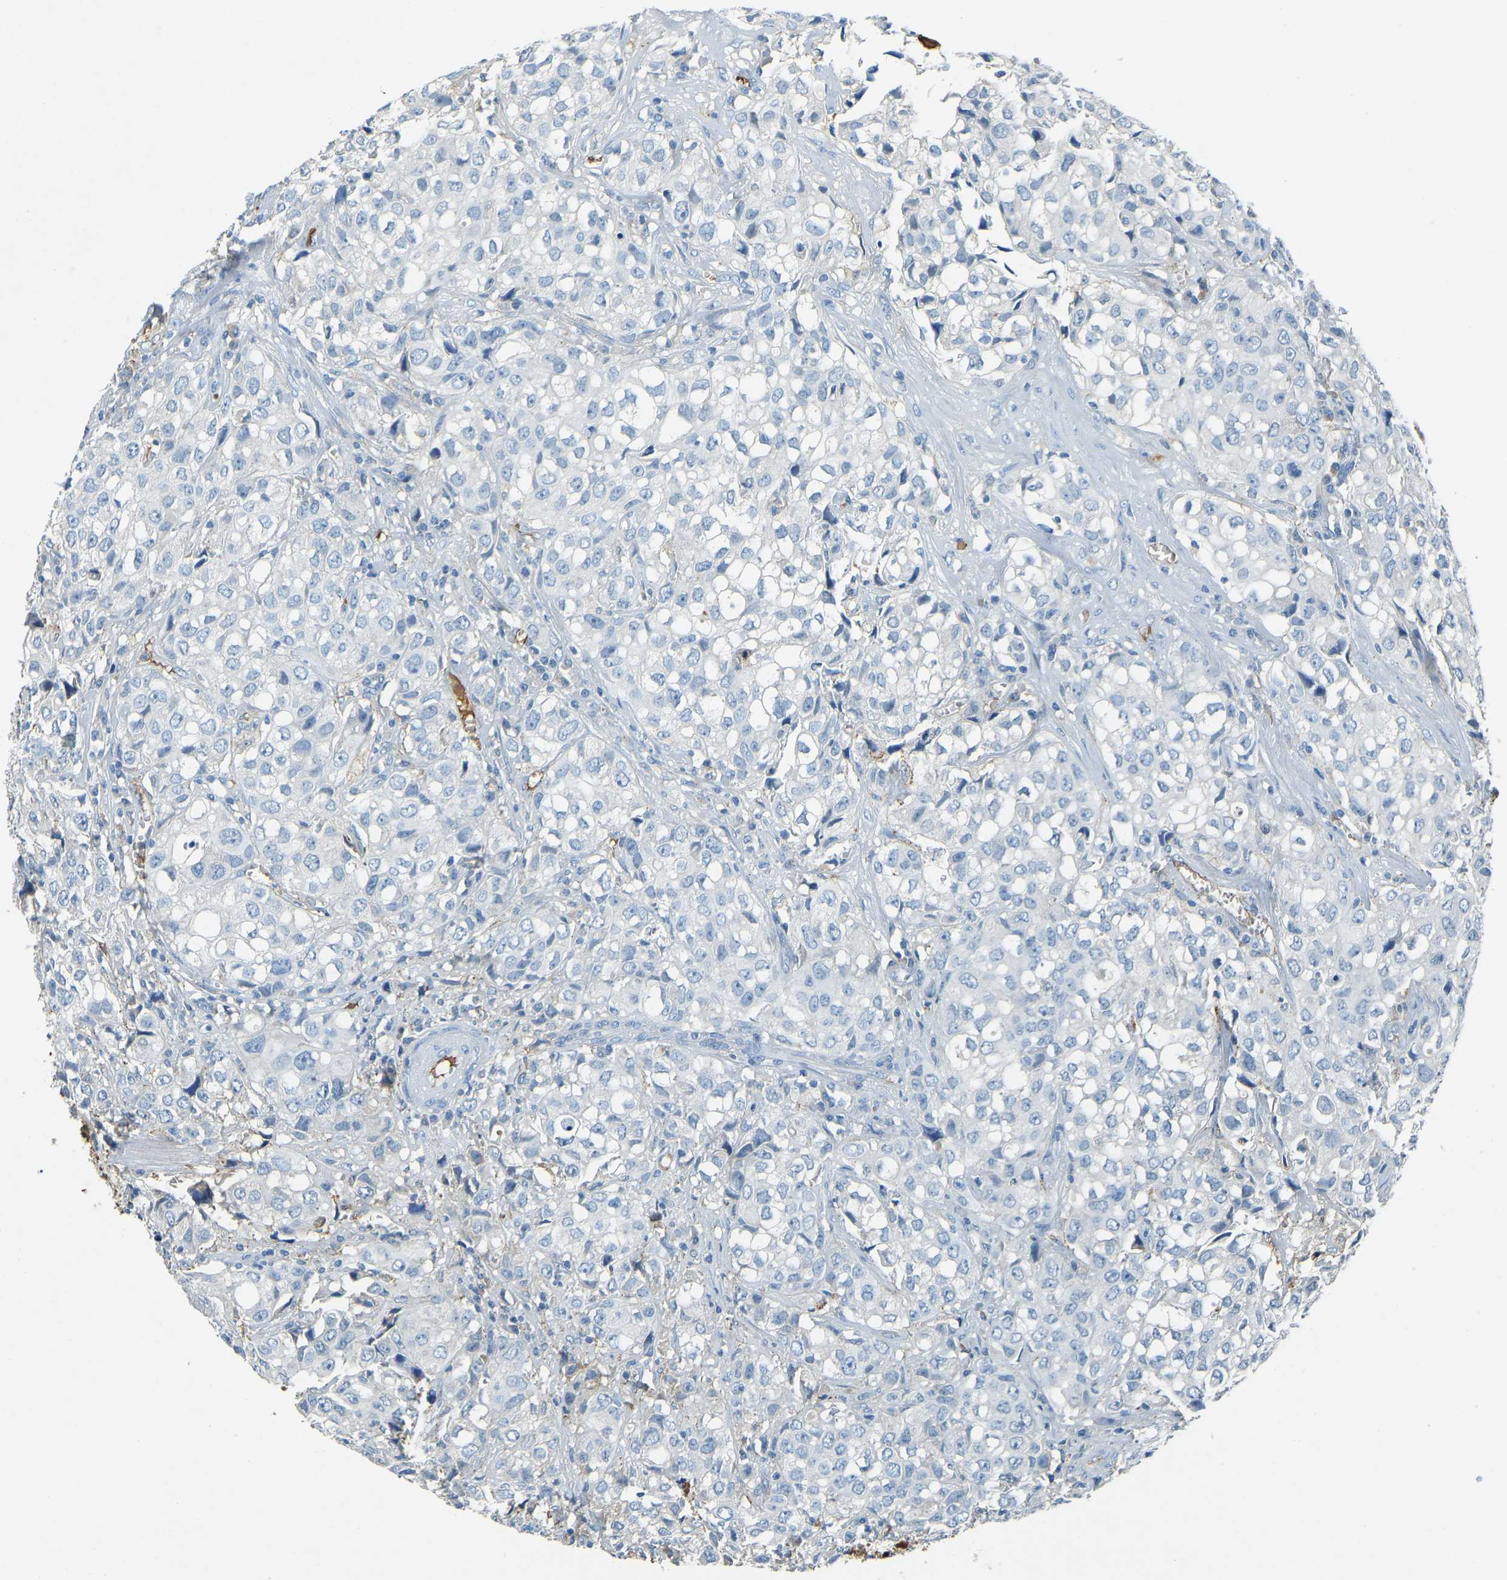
{"staining": {"intensity": "negative", "quantity": "none", "location": "none"}, "tissue": "urothelial cancer", "cell_type": "Tumor cells", "image_type": "cancer", "snomed": [{"axis": "morphology", "description": "Urothelial carcinoma, High grade"}, {"axis": "topography", "description": "Urinary bladder"}], "caption": "This micrograph is of urothelial cancer stained with IHC to label a protein in brown with the nuclei are counter-stained blue. There is no positivity in tumor cells.", "gene": "THBS4", "patient": {"sex": "female", "age": 75}}